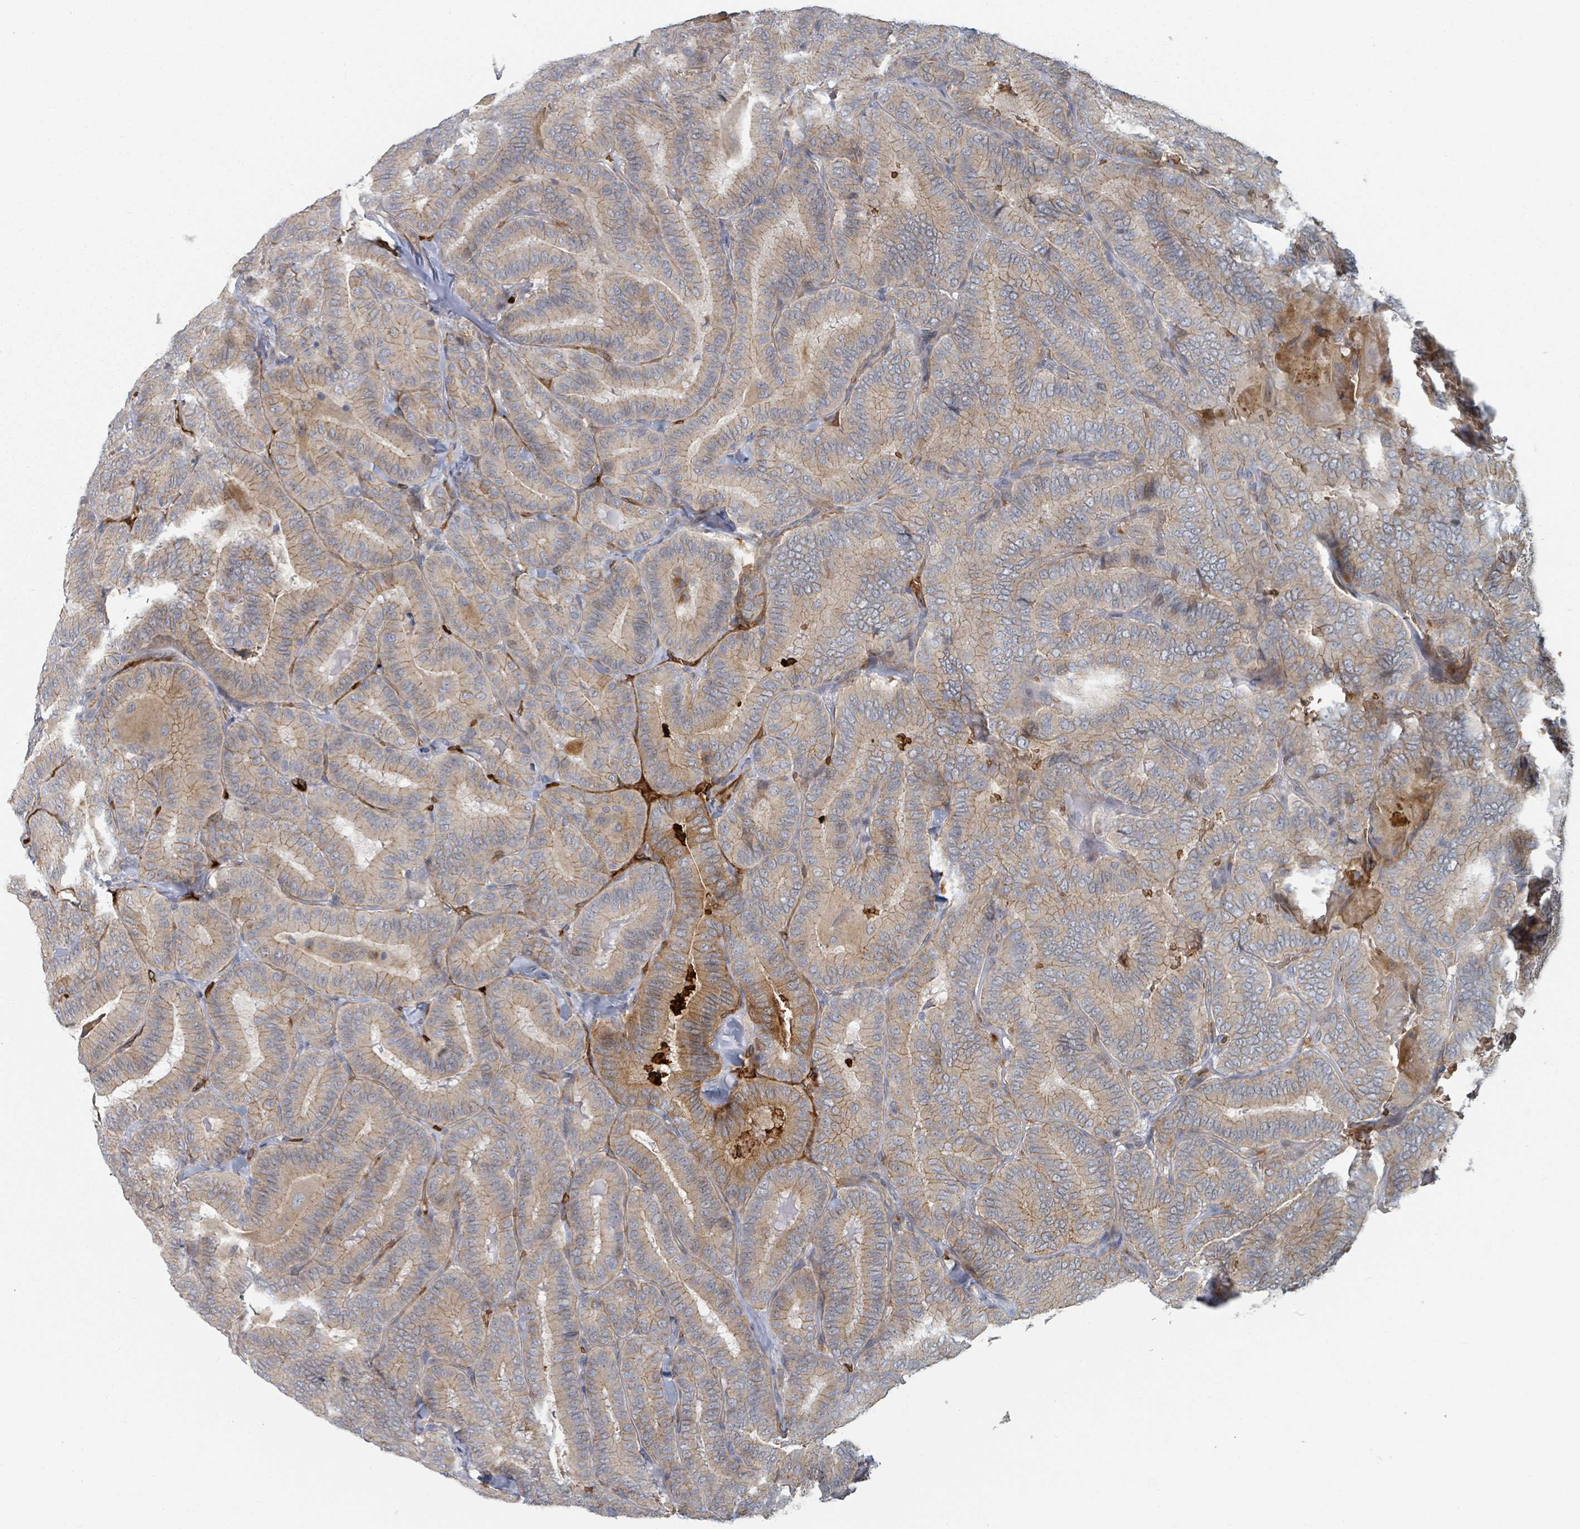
{"staining": {"intensity": "moderate", "quantity": "25%-75%", "location": "cytoplasmic/membranous"}, "tissue": "thyroid cancer", "cell_type": "Tumor cells", "image_type": "cancer", "snomed": [{"axis": "morphology", "description": "Papillary adenocarcinoma, NOS"}, {"axis": "topography", "description": "Thyroid gland"}], "caption": "Immunohistochemical staining of papillary adenocarcinoma (thyroid) exhibits medium levels of moderate cytoplasmic/membranous protein expression in approximately 25%-75% of tumor cells. Nuclei are stained in blue.", "gene": "TRPC4AP", "patient": {"sex": "male", "age": 61}}